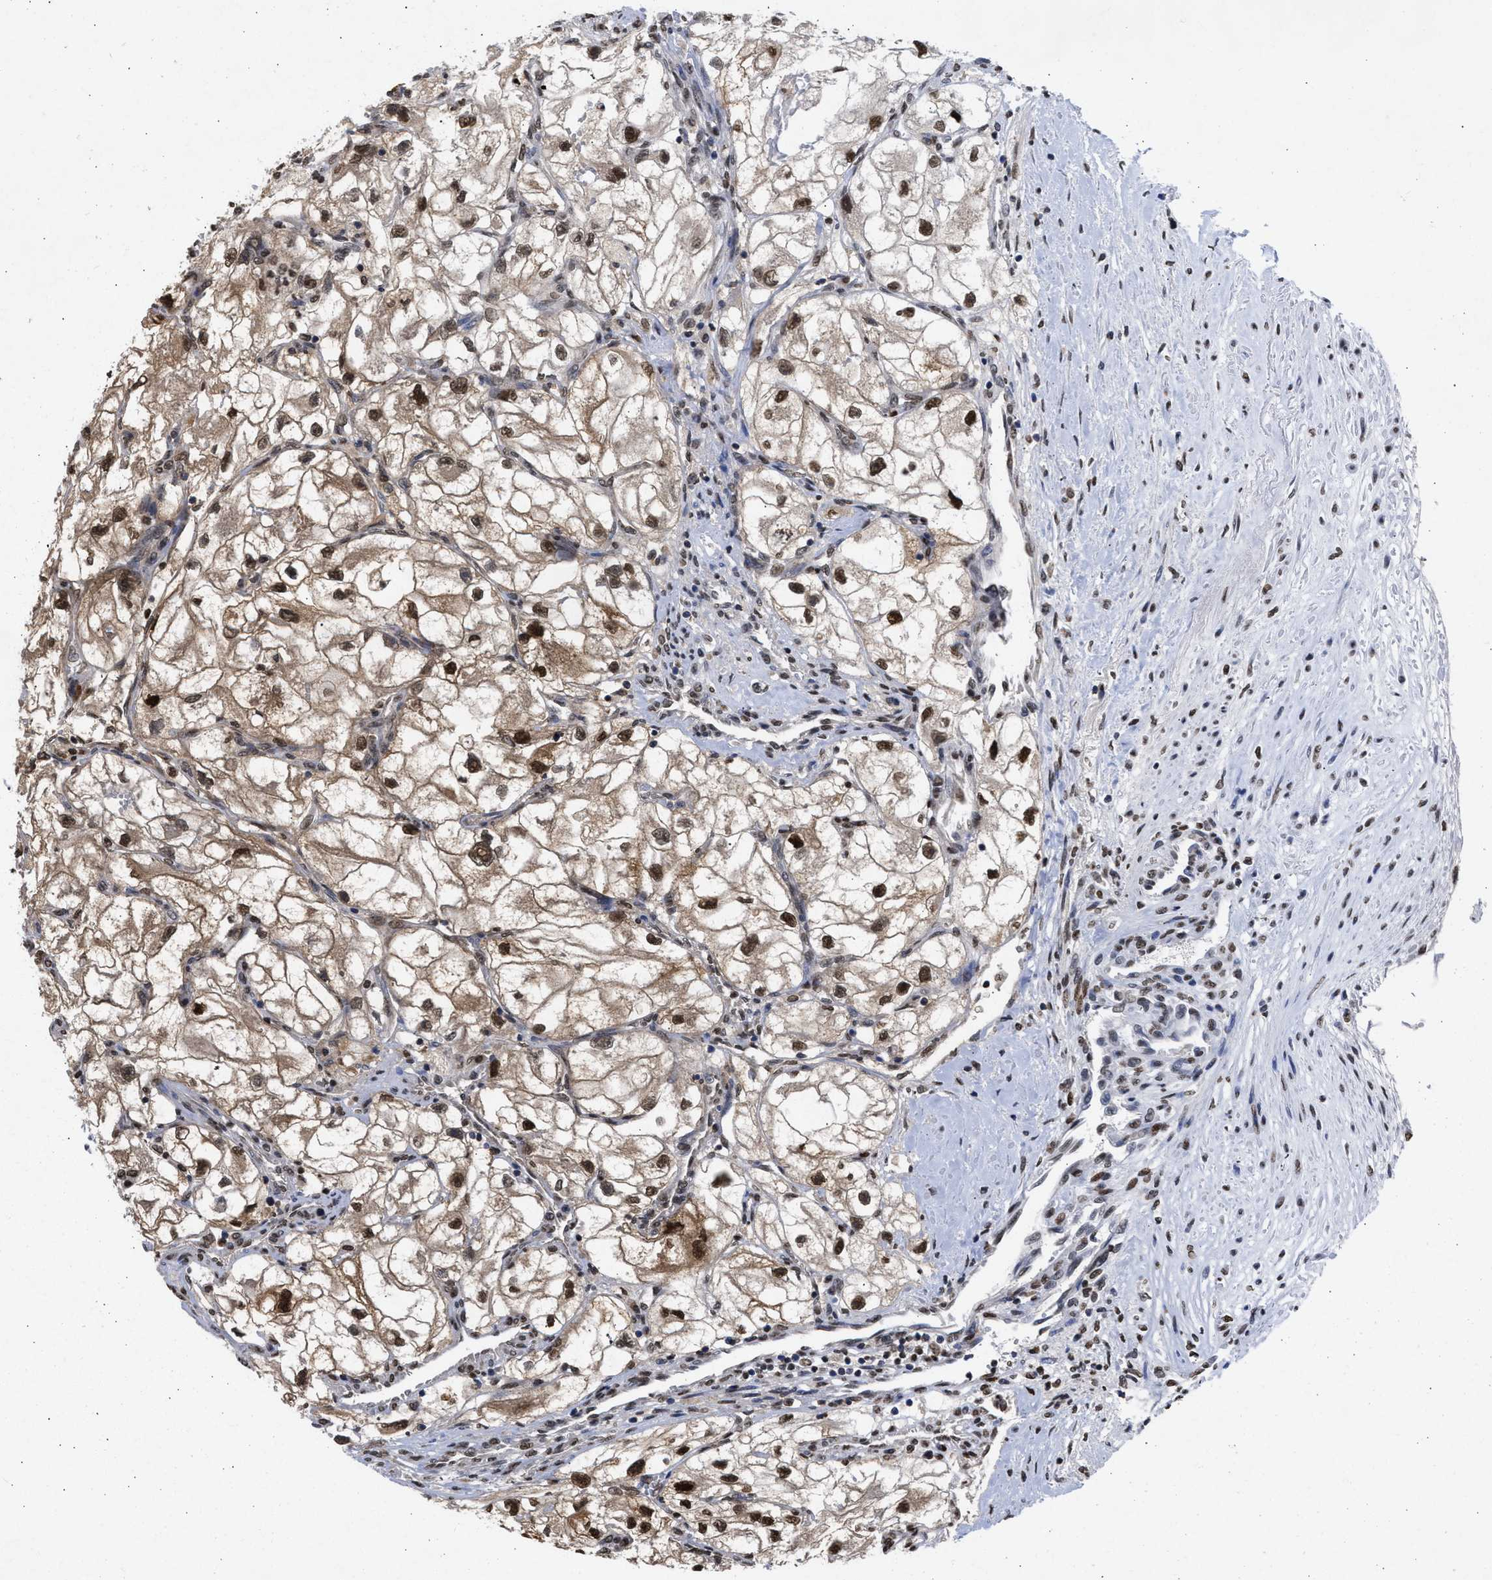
{"staining": {"intensity": "strong", "quantity": ">75%", "location": "cytoplasmic/membranous,nuclear"}, "tissue": "renal cancer", "cell_type": "Tumor cells", "image_type": "cancer", "snomed": [{"axis": "morphology", "description": "Adenocarcinoma, NOS"}, {"axis": "topography", "description": "Kidney"}], "caption": "Approximately >75% of tumor cells in adenocarcinoma (renal) reveal strong cytoplasmic/membranous and nuclear protein positivity as visualized by brown immunohistochemical staining.", "gene": "NUP35", "patient": {"sex": "female", "age": 70}}